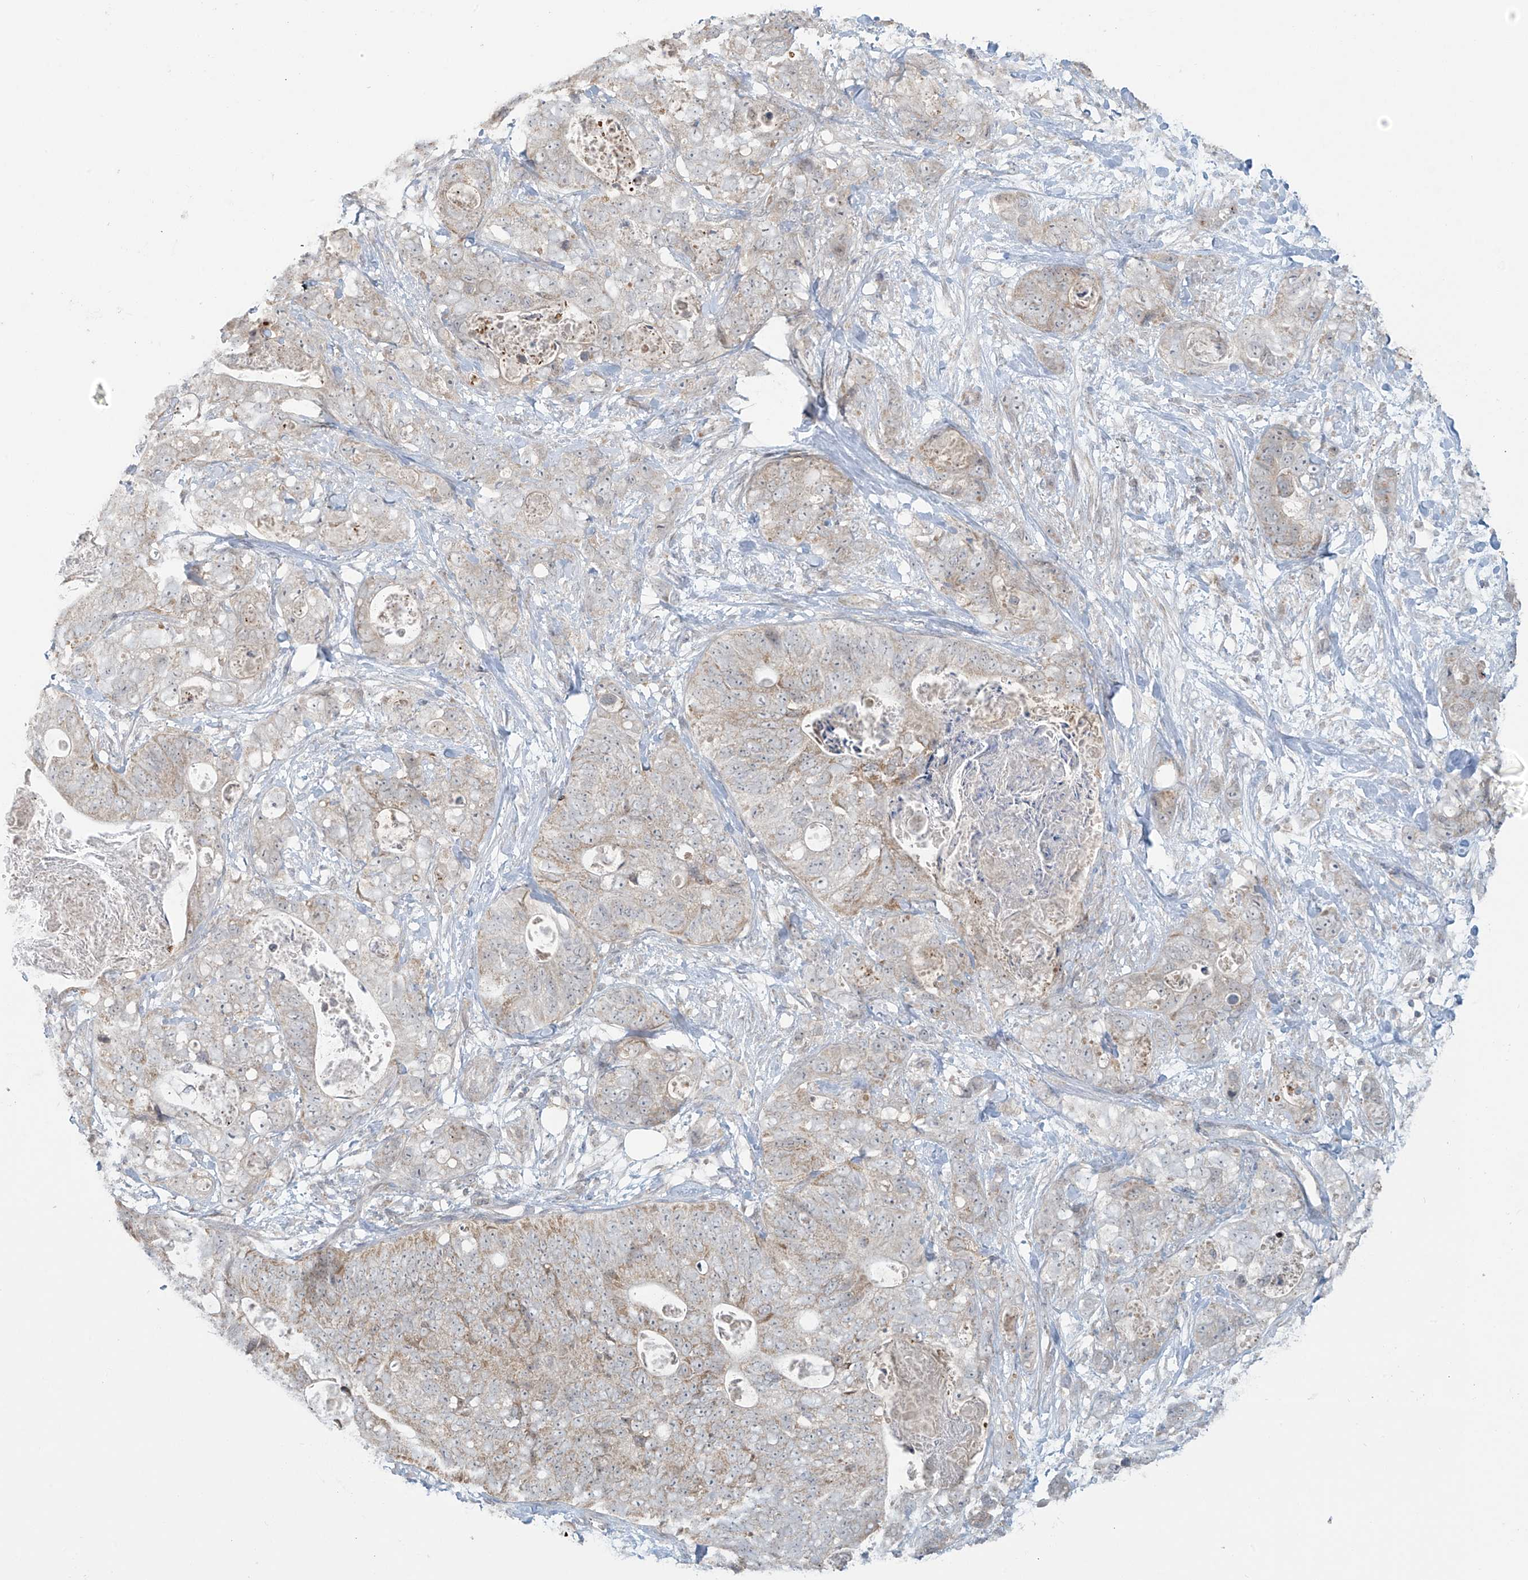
{"staining": {"intensity": "negative", "quantity": "none", "location": "none"}, "tissue": "stomach cancer", "cell_type": "Tumor cells", "image_type": "cancer", "snomed": [{"axis": "morphology", "description": "Normal tissue, NOS"}, {"axis": "morphology", "description": "Adenocarcinoma, NOS"}, {"axis": "topography", "description": "Stomach"}], "caption": "Tumor cells show no significant expression in stomach cancer.", "gene": "HDDC2", "patient": {"sex": "female", "age": 89}}